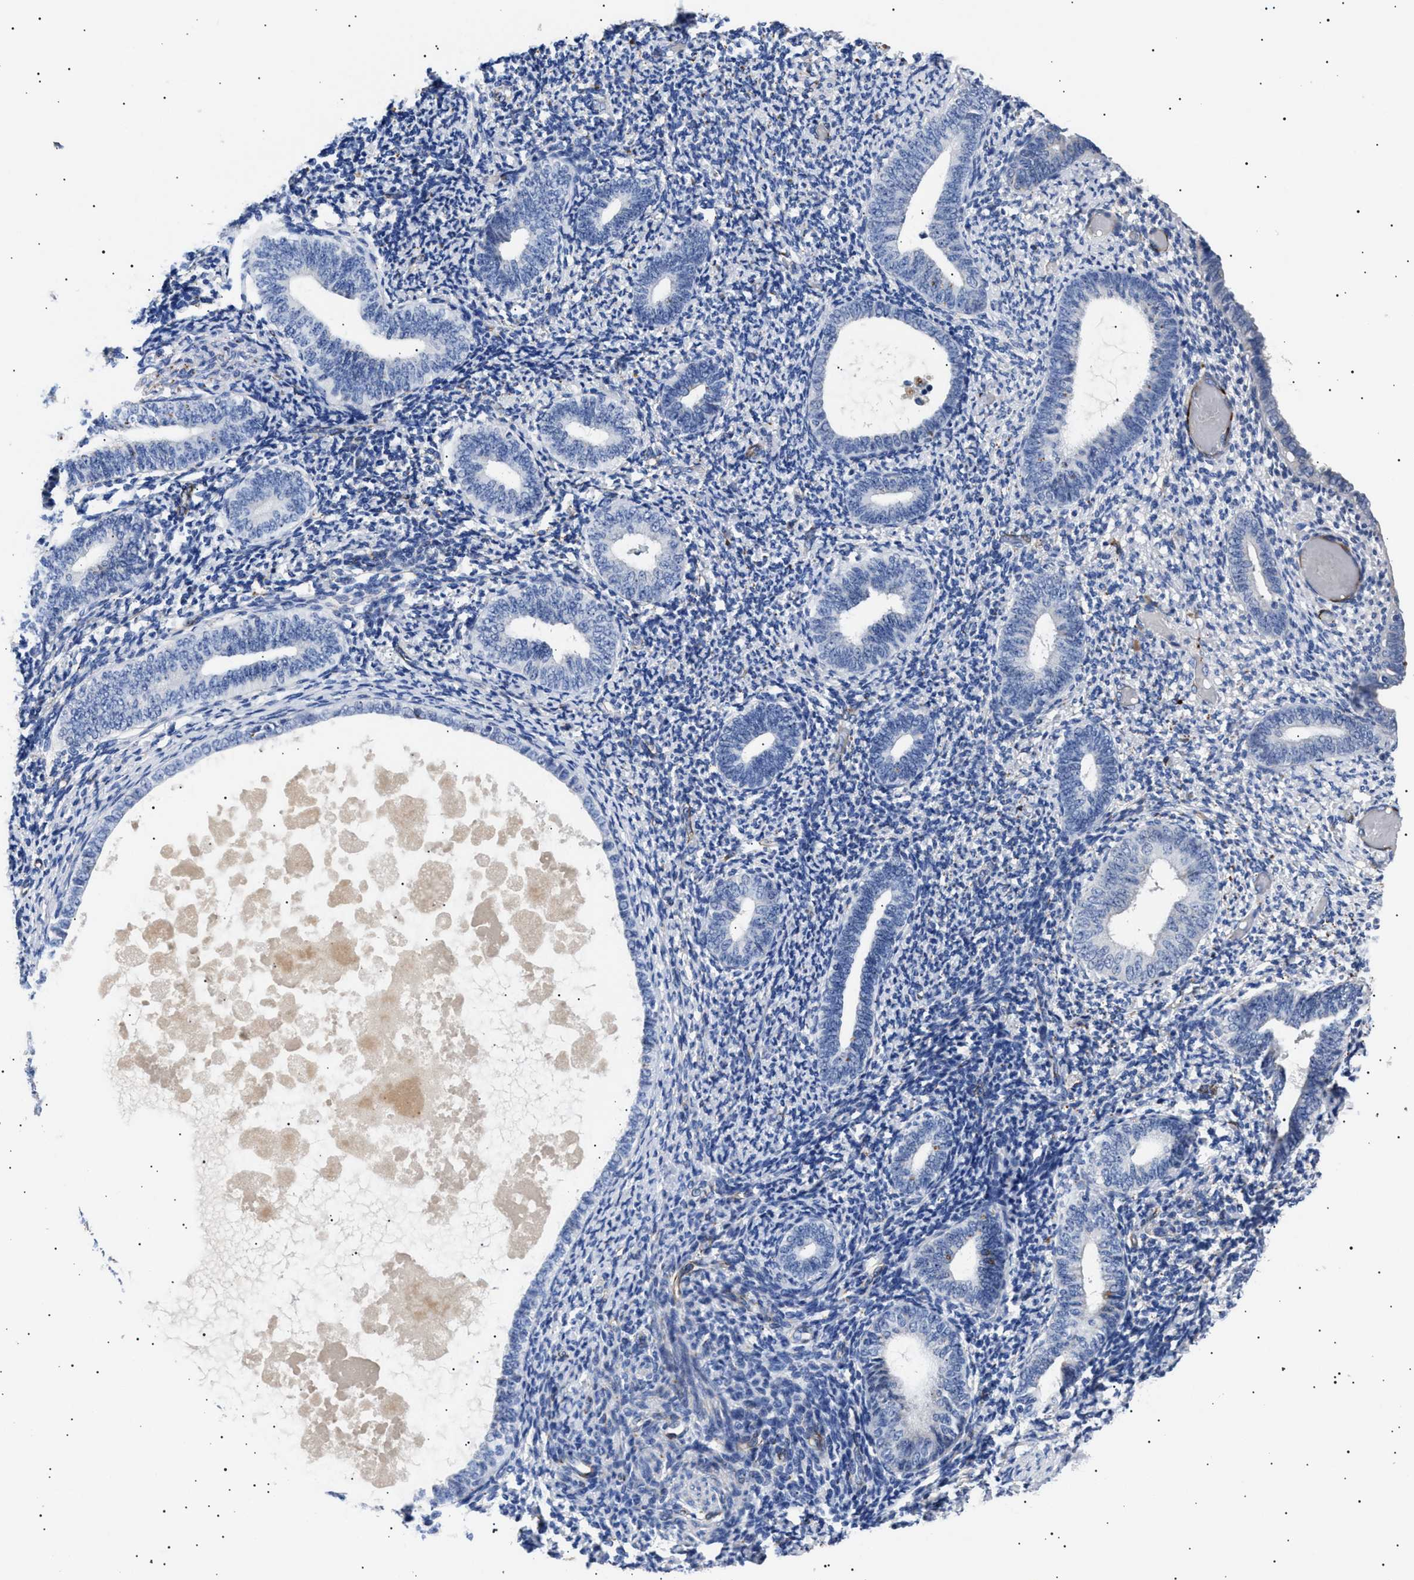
{"staining": {"intensity": "negative", "quantity": "none", "location": "none"}, "tissue": "endometrium", "cell_type": "Cells in endometrial stroma", "image_type": "normal", "snomed": [{"axis": "morphology", "description": "Normal tissue, NOS"}, {"axis": "topography", "description": "Endometrium"}], "caption": "This micrograph is of normal endometrium stained with immunohistochemistry to label a protein in brown with the nuclei are counter-stained blue. There is no expression in cells in endometrial stroma. Brightfield microscopy of immunohistochemistry (IHC) stained with DAB (brown) and hematoxylin (blue), captured at high magnification.", "gene": "OLFML2A", "patient": {"sex": "female", "age": 66}}